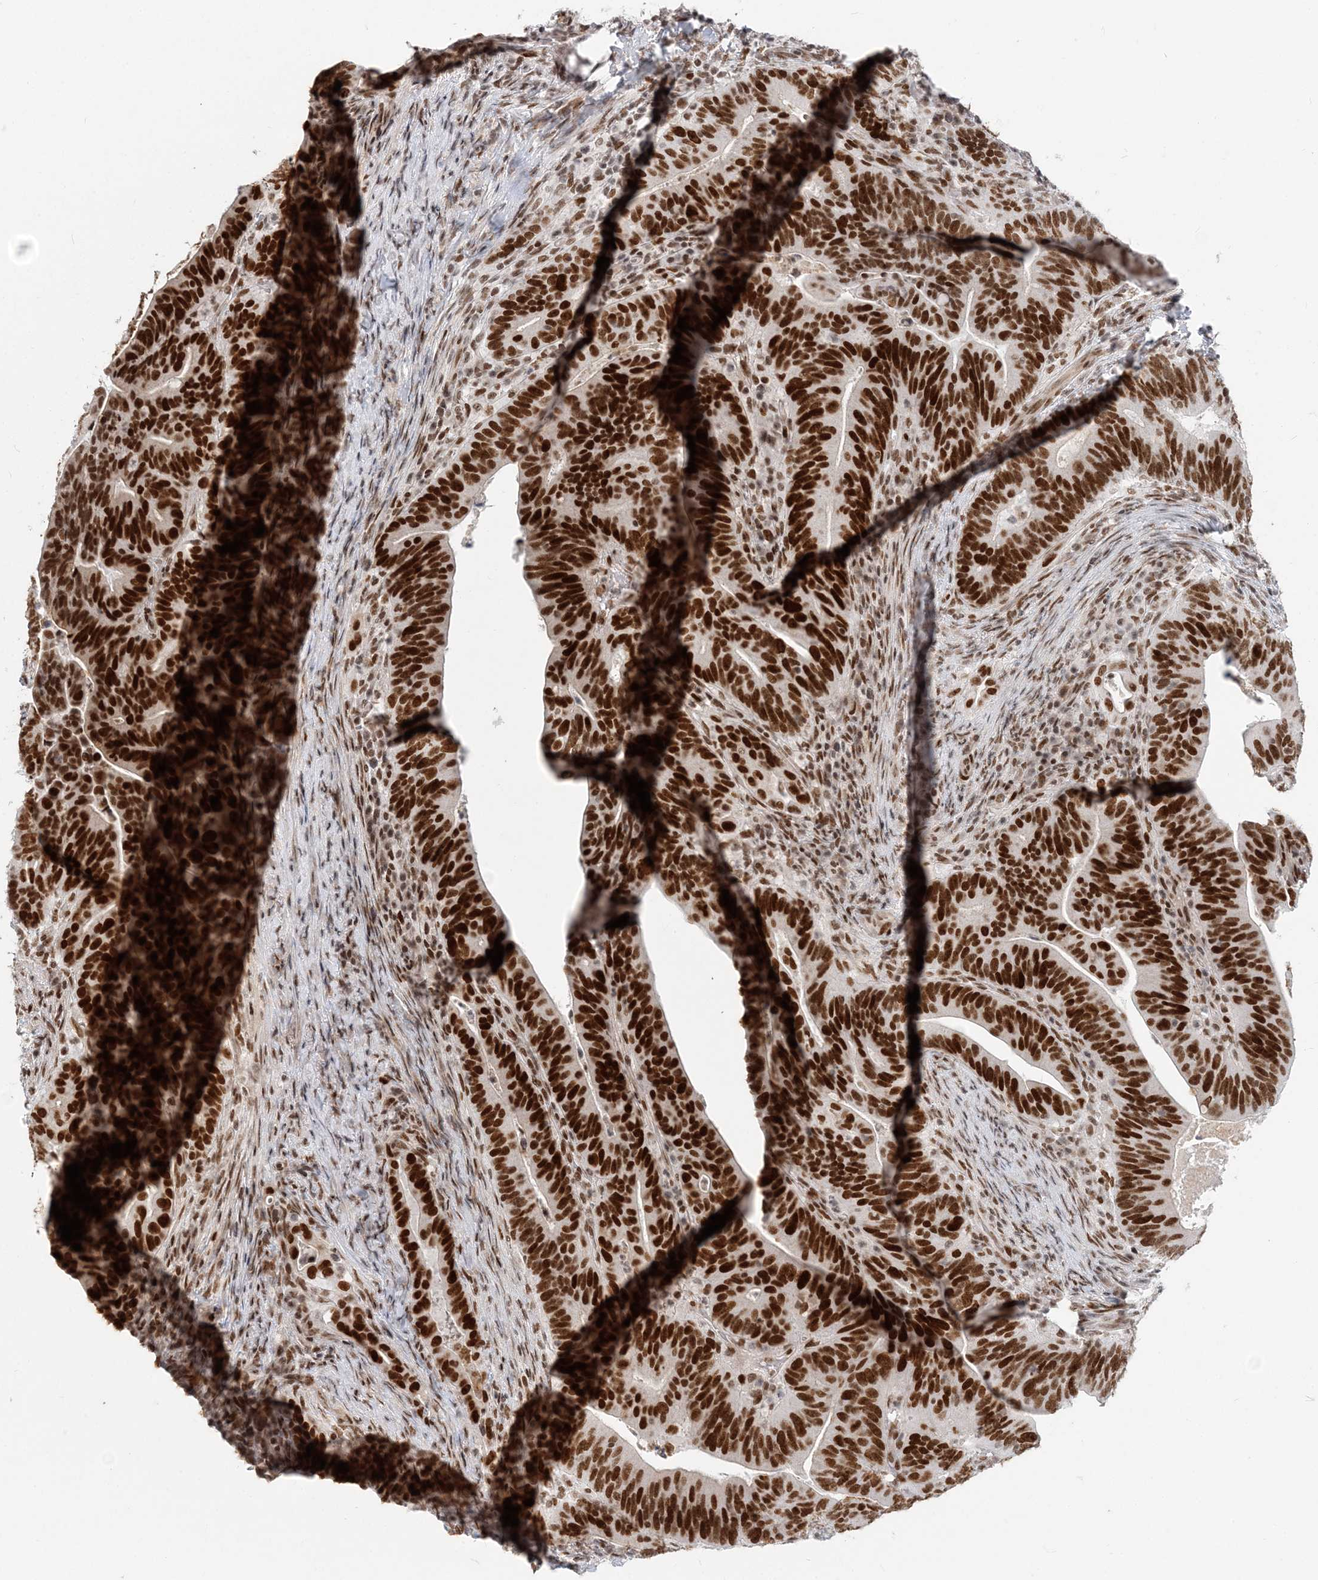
{"staining": {"intensity": "strong", "quantity": ">75%", "location": "nuclear"}, "tissue": "colorectal cancer", "cell_type": "Tumor cells", "image_type": "cancer", "snomed": [{"axis": "morphology", "description": "Adenocarcinoma, NOS"}, {"axis": "topography", "description": "Colon"}], "caption": "Adenocarcinoma (colorectal) stained with a protein marker reveals strong staining in tumor cells.", "gene": "BAZ1B", "patient": {"sex": "female", "age": 66}}